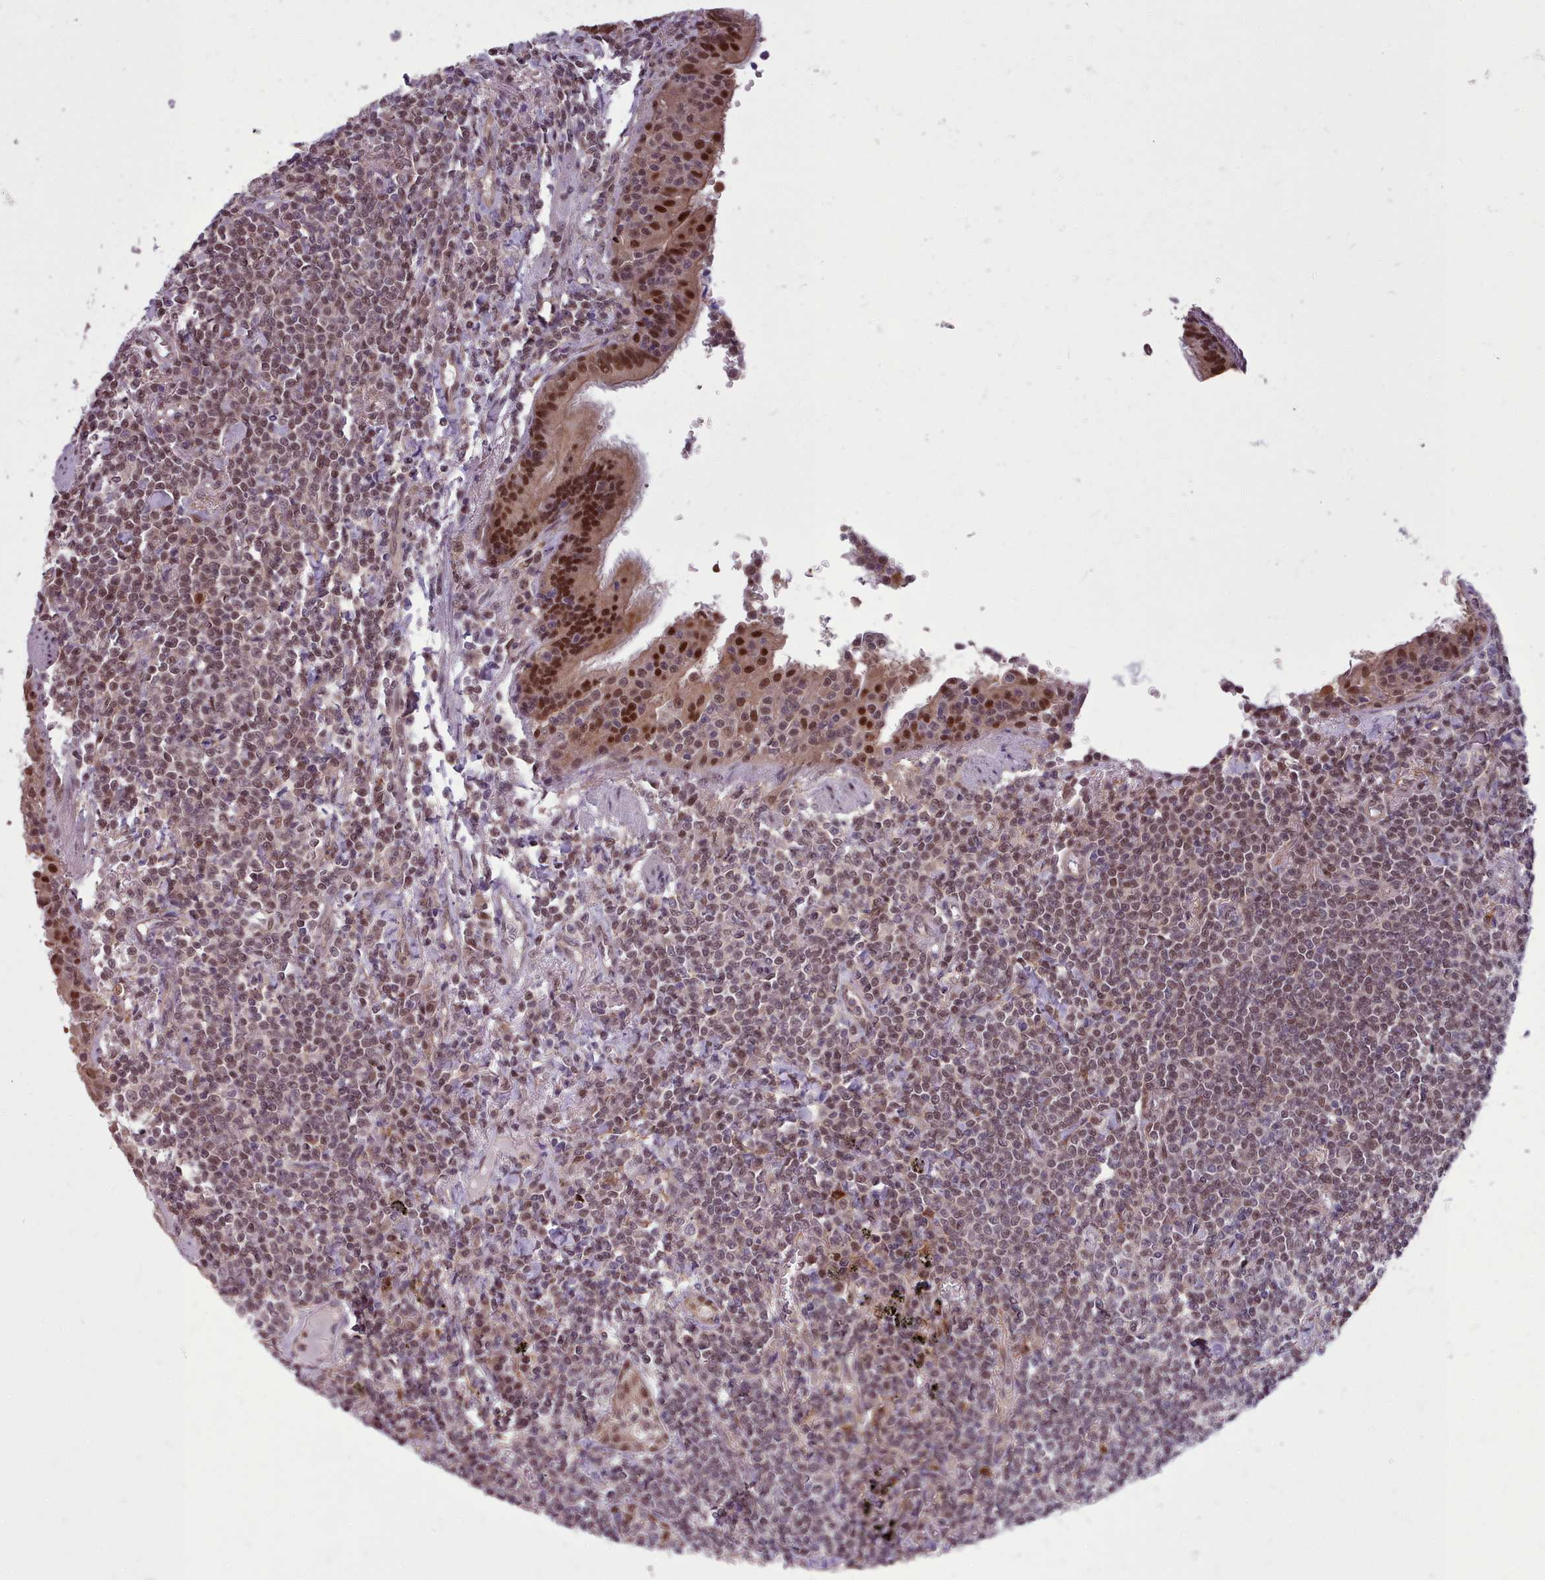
{"staining": {"intensity": "weak", "quantity": "25%-75%", "location": "nuclear"}, "tissue": "lymphoma", "cell_type": "Tumor cells", "image_type": "cancer", "snomed": [{"axis": "morphology", "description": "Malignant lymphoma, non-Hodgkin's type, Low grade"}, {"axis": "topography", "description": "Lung"}], "caption": "Human malignant lymphoma, non-Hodgkin's type (low-grade) stained with a brown dye exhibits weak nuclear positive positivity in about 25%-75% of tumor cells.", "gene": "AHCY", "patient": {"sex": "female", "age": 71}}